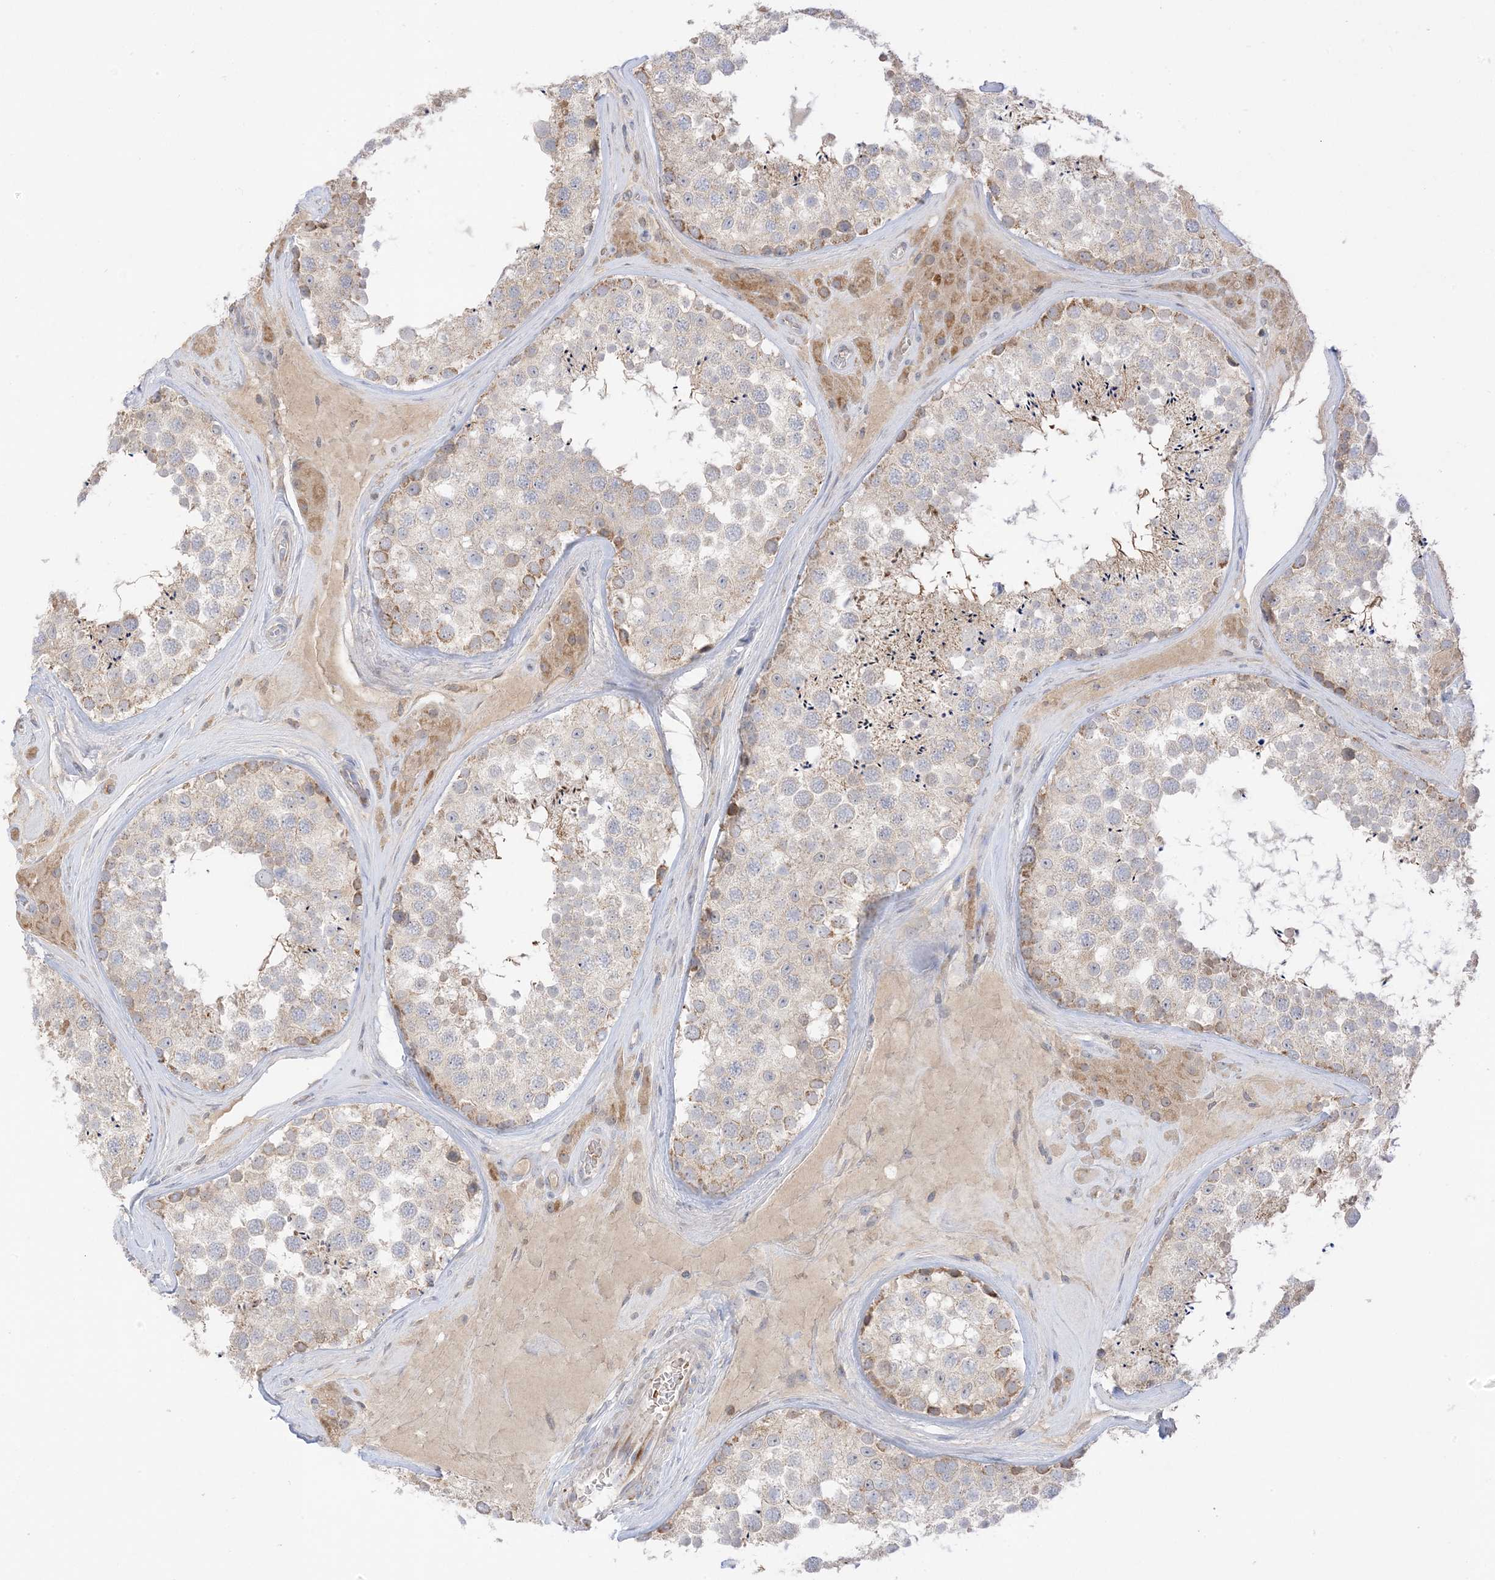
{"staining": {"intensity": "moderate", "quantity": "<25%", "location": "cytoplasmic/membranous"}, "tissue": "testis", "cell_type": "Cells in seminiferous ducts", "image_type": "normal", "snomed": [{"axis": "morphology", "description": "Normal tissue, NOS"}, {"axis": "topography", "description": "Testis"}], "caption": "High-power microscopy captured an immunohistochemistry (IHC) micrograph of normal testis, revealing moderate cytoplasmic/membranous expression in approximately <25% of cells in seminiferous ducts. The staining is performed using DAB brown chromogen to label protein expression. The nuclei are counter-stained blue using hematoxylin.", "gene": "NPPC", "patient": {"sex": "male", "age": 46}}